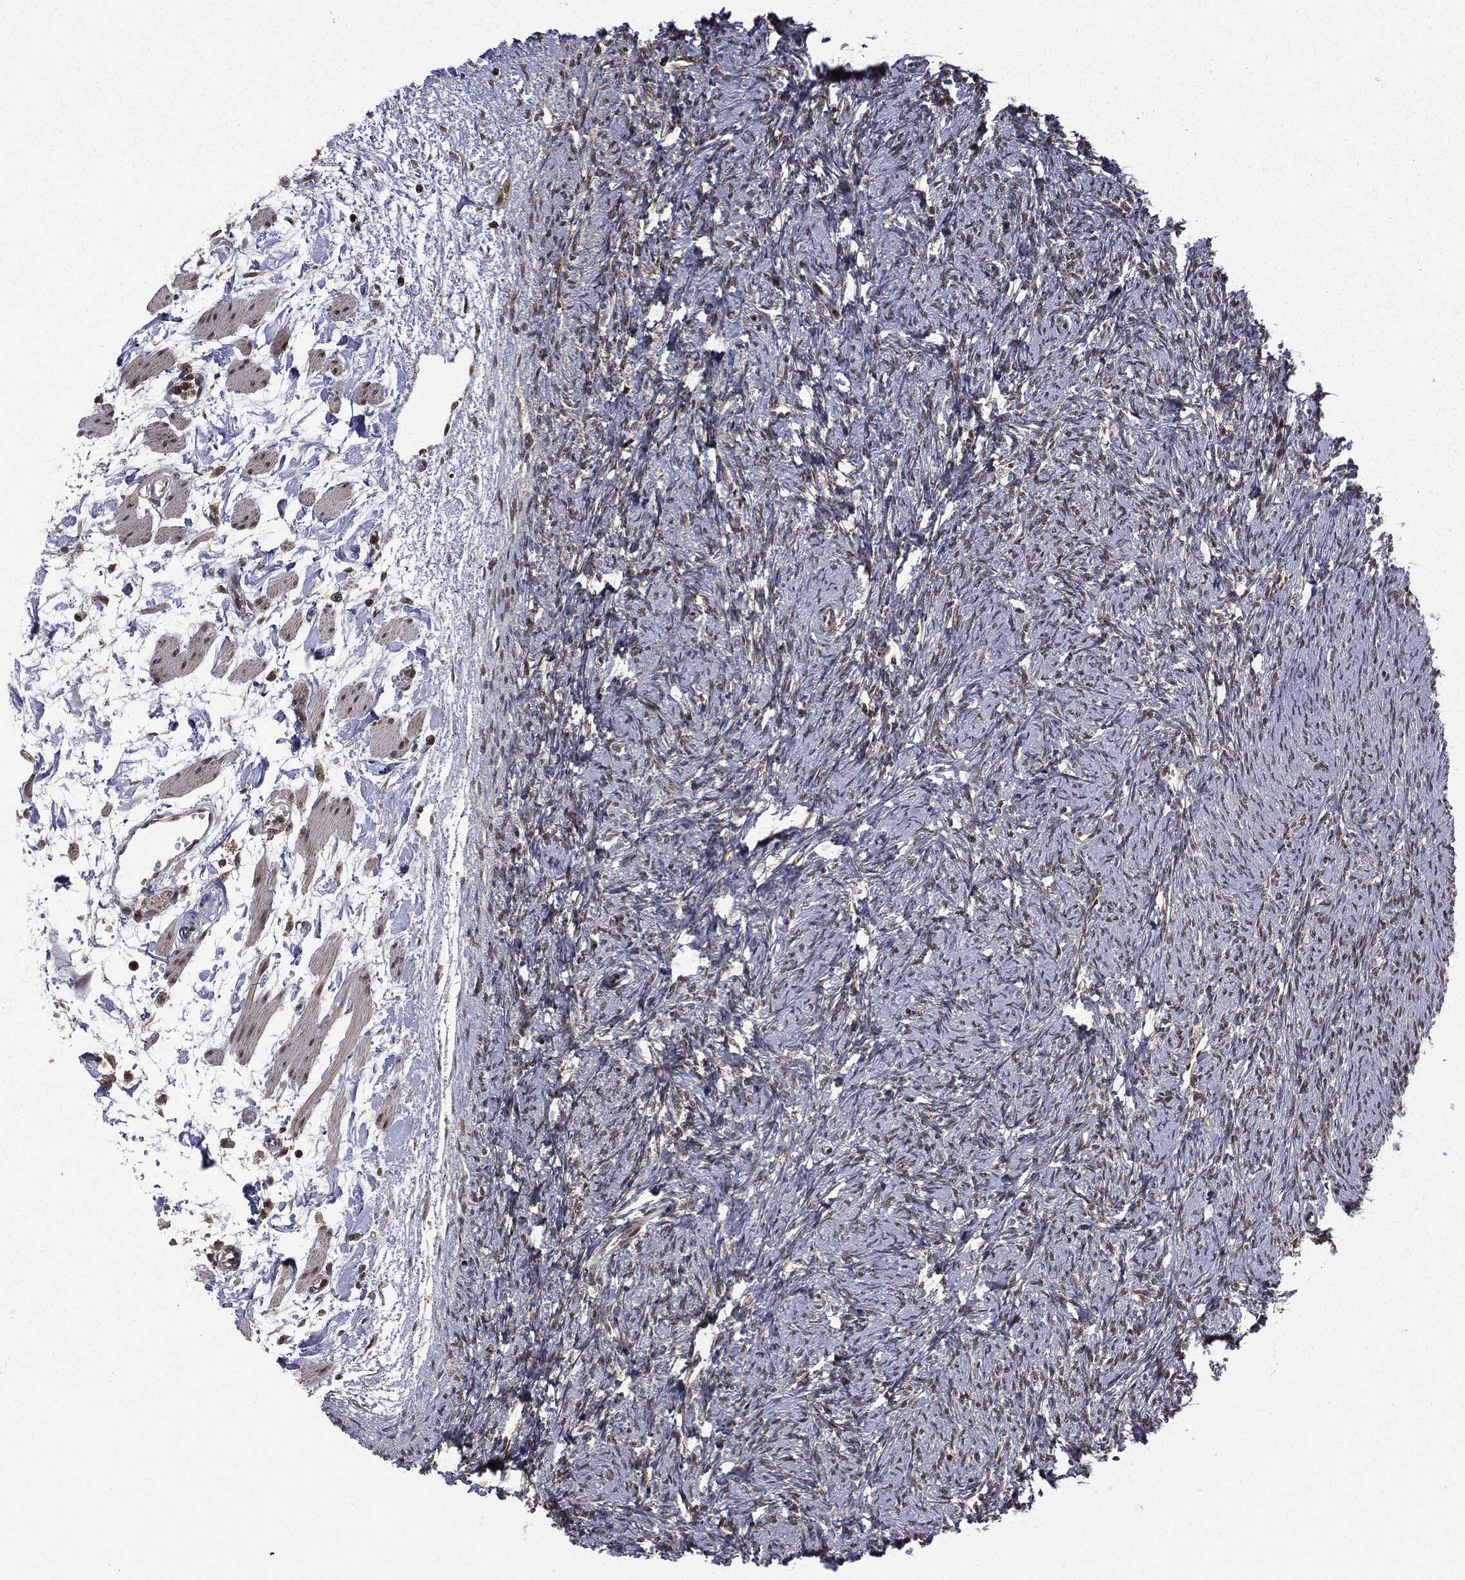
{"staining": {"intensity": "strong", "quantity": ">75%", "location": "cytoplasmic/membranous,nuclear"}, "tissue": "ovary", "cell_type": "Follicle cells", "image_type": "normal", "snomed": [{"axis": "morphology", "description": "Normal tissue, NOS"}, {"axis": "topography", "description": "Fallopian tube"}, {"axis": "topography", "description": "Ovary"}], "caption": "Brown immunohistochemical staining in unremarkable ovary shows strong cytoplasmic/membranous,nuclear expression in about >75% of follicle cells. (Brightfield microscopy of DAB IHC at high magnification).", "gene": "JMJD6", "patient": {"sex": "female", "age": 33}}